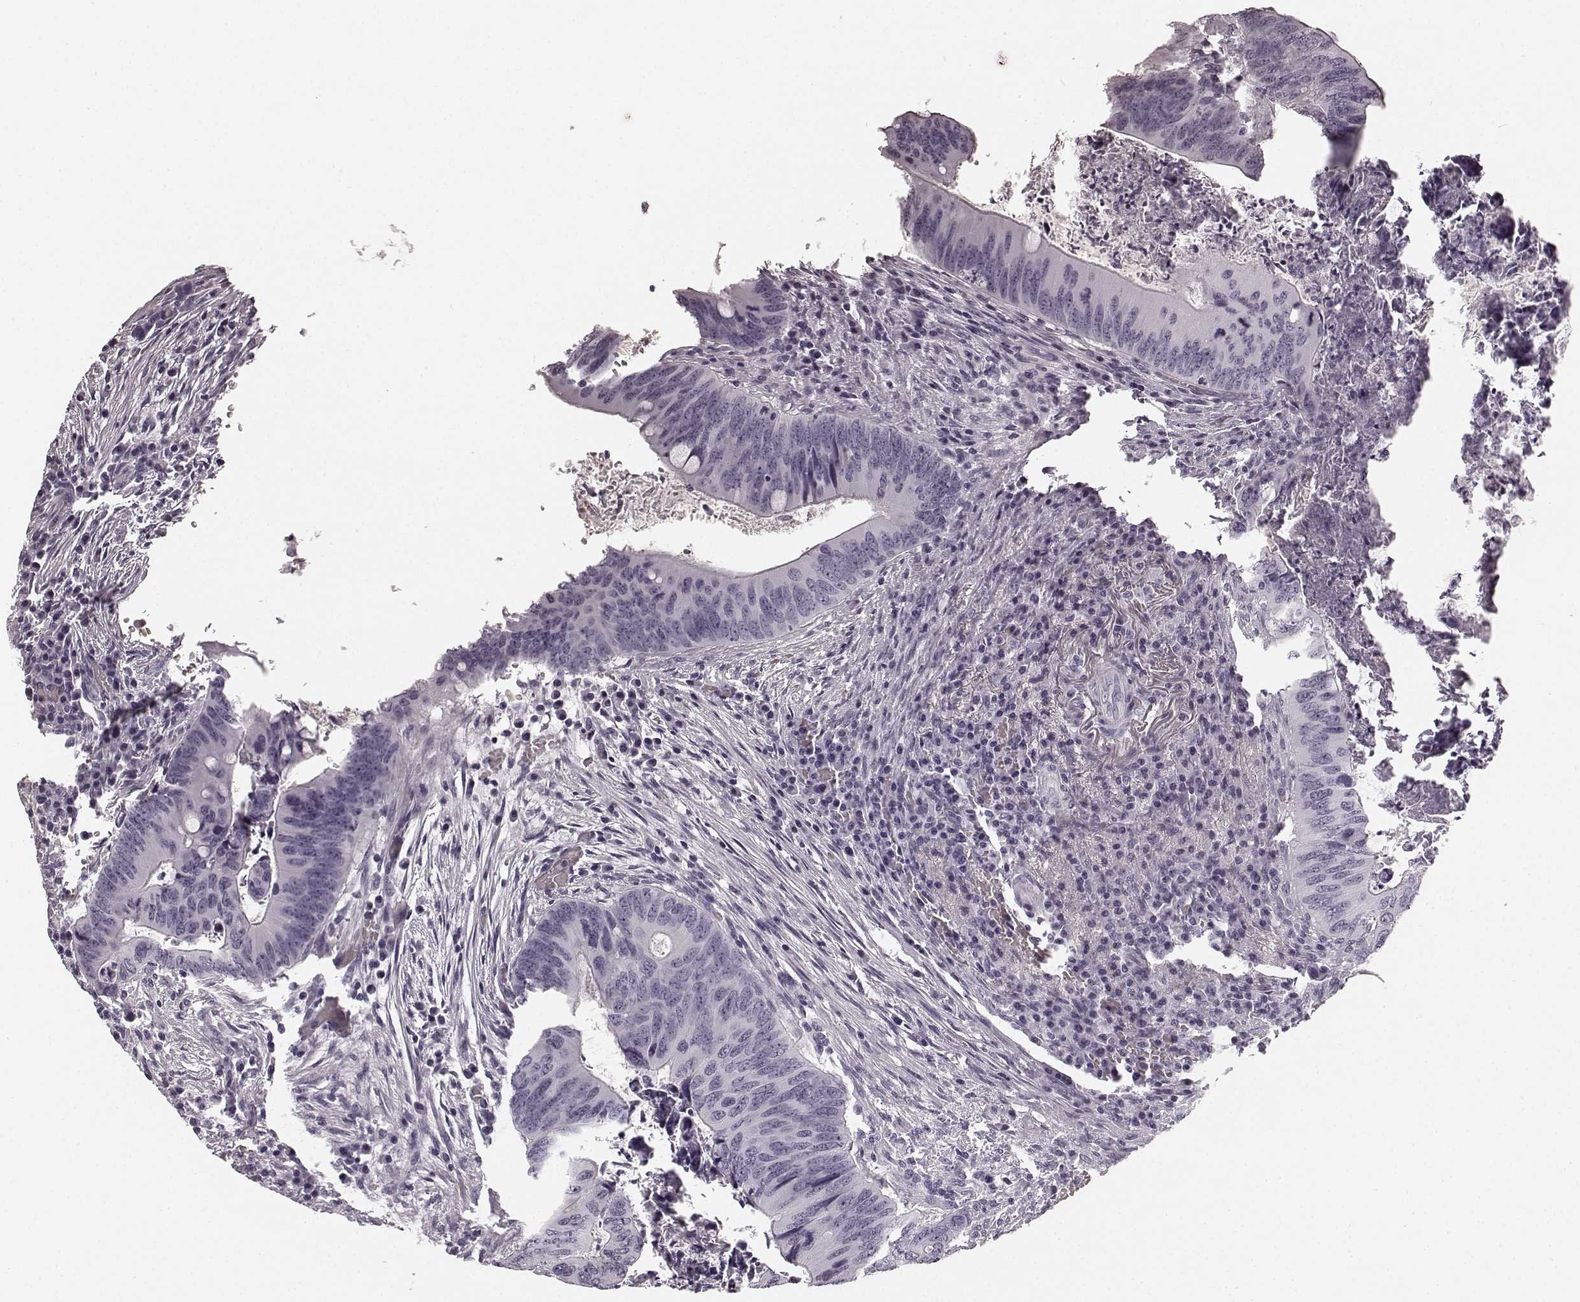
{"staining": {"intensity": "negative", "quantity": "none", "location": "none"}, "tissue": "colorectal cancer", "cell_type": "Tumor cells", "image_type": "cancer", "snomed": [{"axis": "morphology", "description": "Adenocarcinoma, NOS"}, {"axis": "topography", "description": "Colon"}], "caption": "Immunohistochemistry (IHC) micrograph of neoplastic tissue: colorectal adenocarcinoma stained with DAB (3,3'-diaminobenzidine) reveals no significant protein positivity in tumor cells. (Brightfield microscopy of DAB IHC at high magnification).", "gene": "TMPRSS15", "patient": {"sex": "female", "age": 74}}